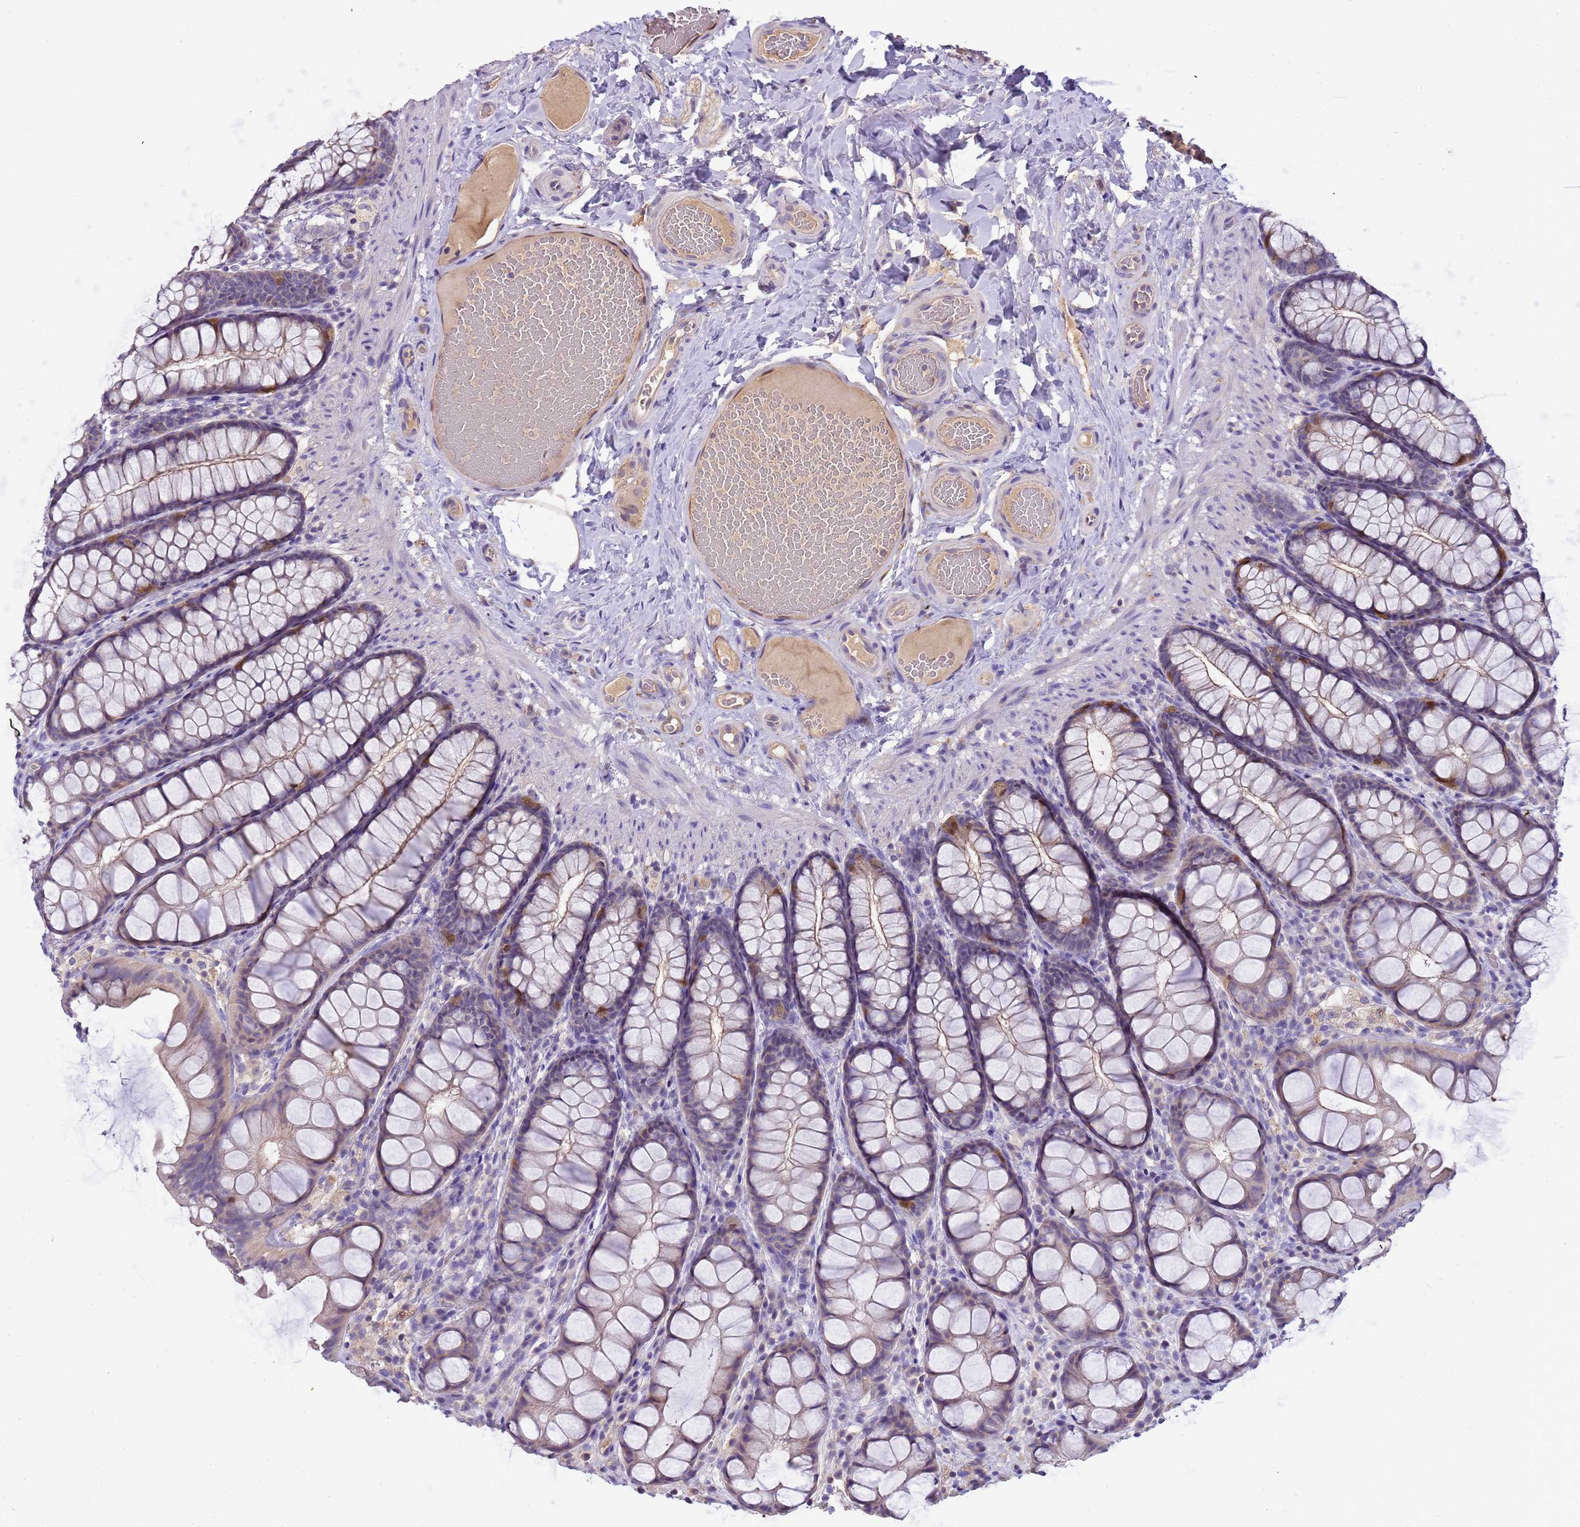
{"staining": {"intensity": "moderate", "quantity": "<25%", "location": "cytoplasmic/membranous,nuclear"}, "tissue": "colon", "cell_type": "Endothelial cells", "image_type": "normal", "snomed": [{"axis": "morphology", "description": "Normal tissue, NOS"}, {"axis": "topography", "description": "Colon"}], "caption": "This micrograph displays normal colon stained with IHC to label a protein in brown. The cytoplasmic/membranous,nuclear of endothelial cells show moderate positivity for the protein. Nuclei are counter-stained blue.", "gene": "PLCXD3", "patient": {"sex": "male", "age": 47}}